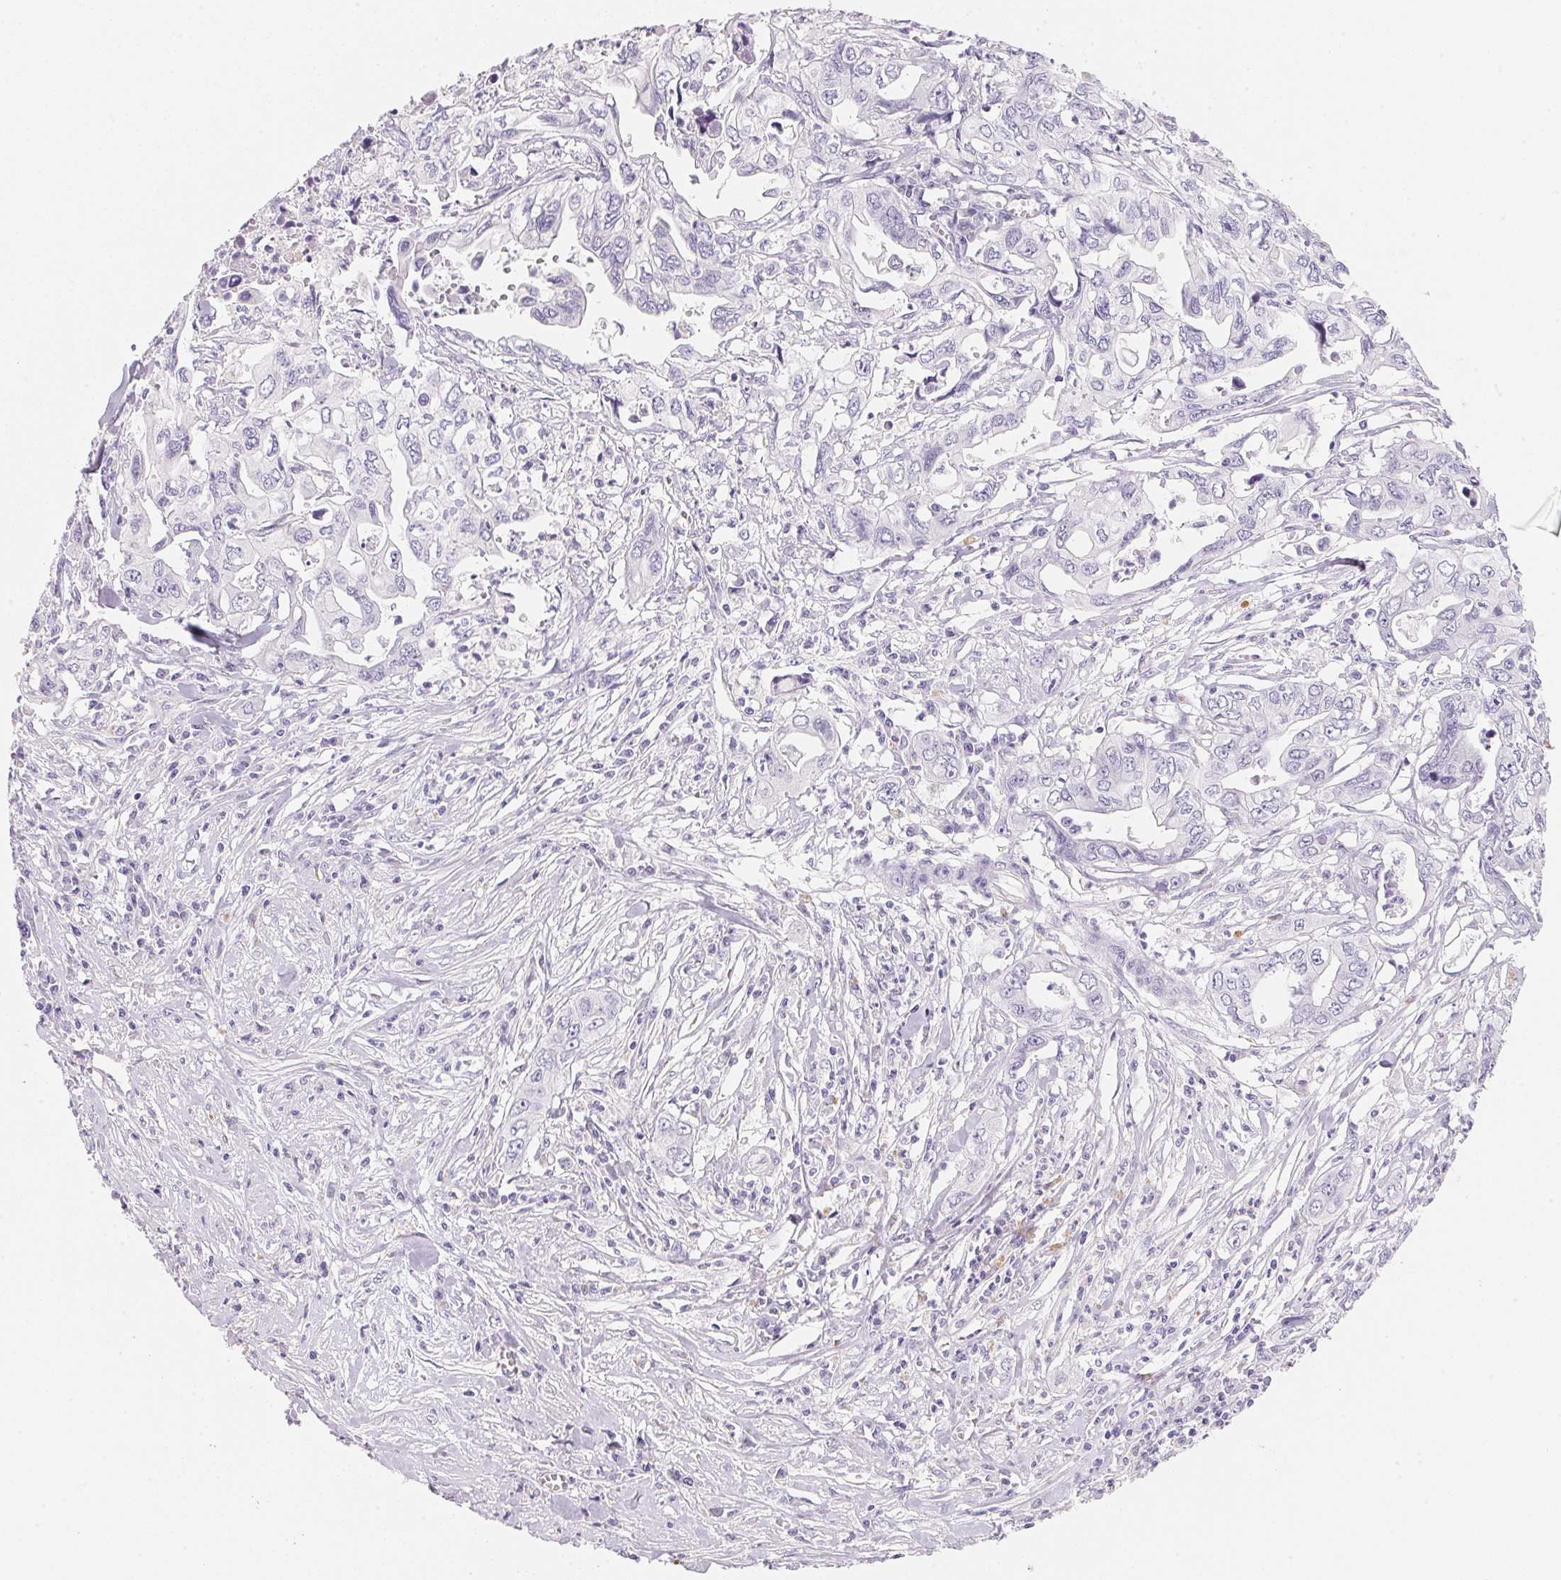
{"staining": {"intensity": "negative", "quantity": "none", "location": "none"}, "tissue": "pancreatic cancer", "cell_type": "Tumor cells", "image_type": "cancer", "snomed": [{"axis": "morphology", "description": "Adenocarcinoma, NOS"}, {"axis": "topography", "description": "Pancreas"}], "caption": "Human adenocarcinoma (pancreatic) stained for a protein using immunohistochemistry (IHC) exhibits no staining in tumor cells.", "gene": "ACP3", "patient": {"sex": "male", "age": 68}}